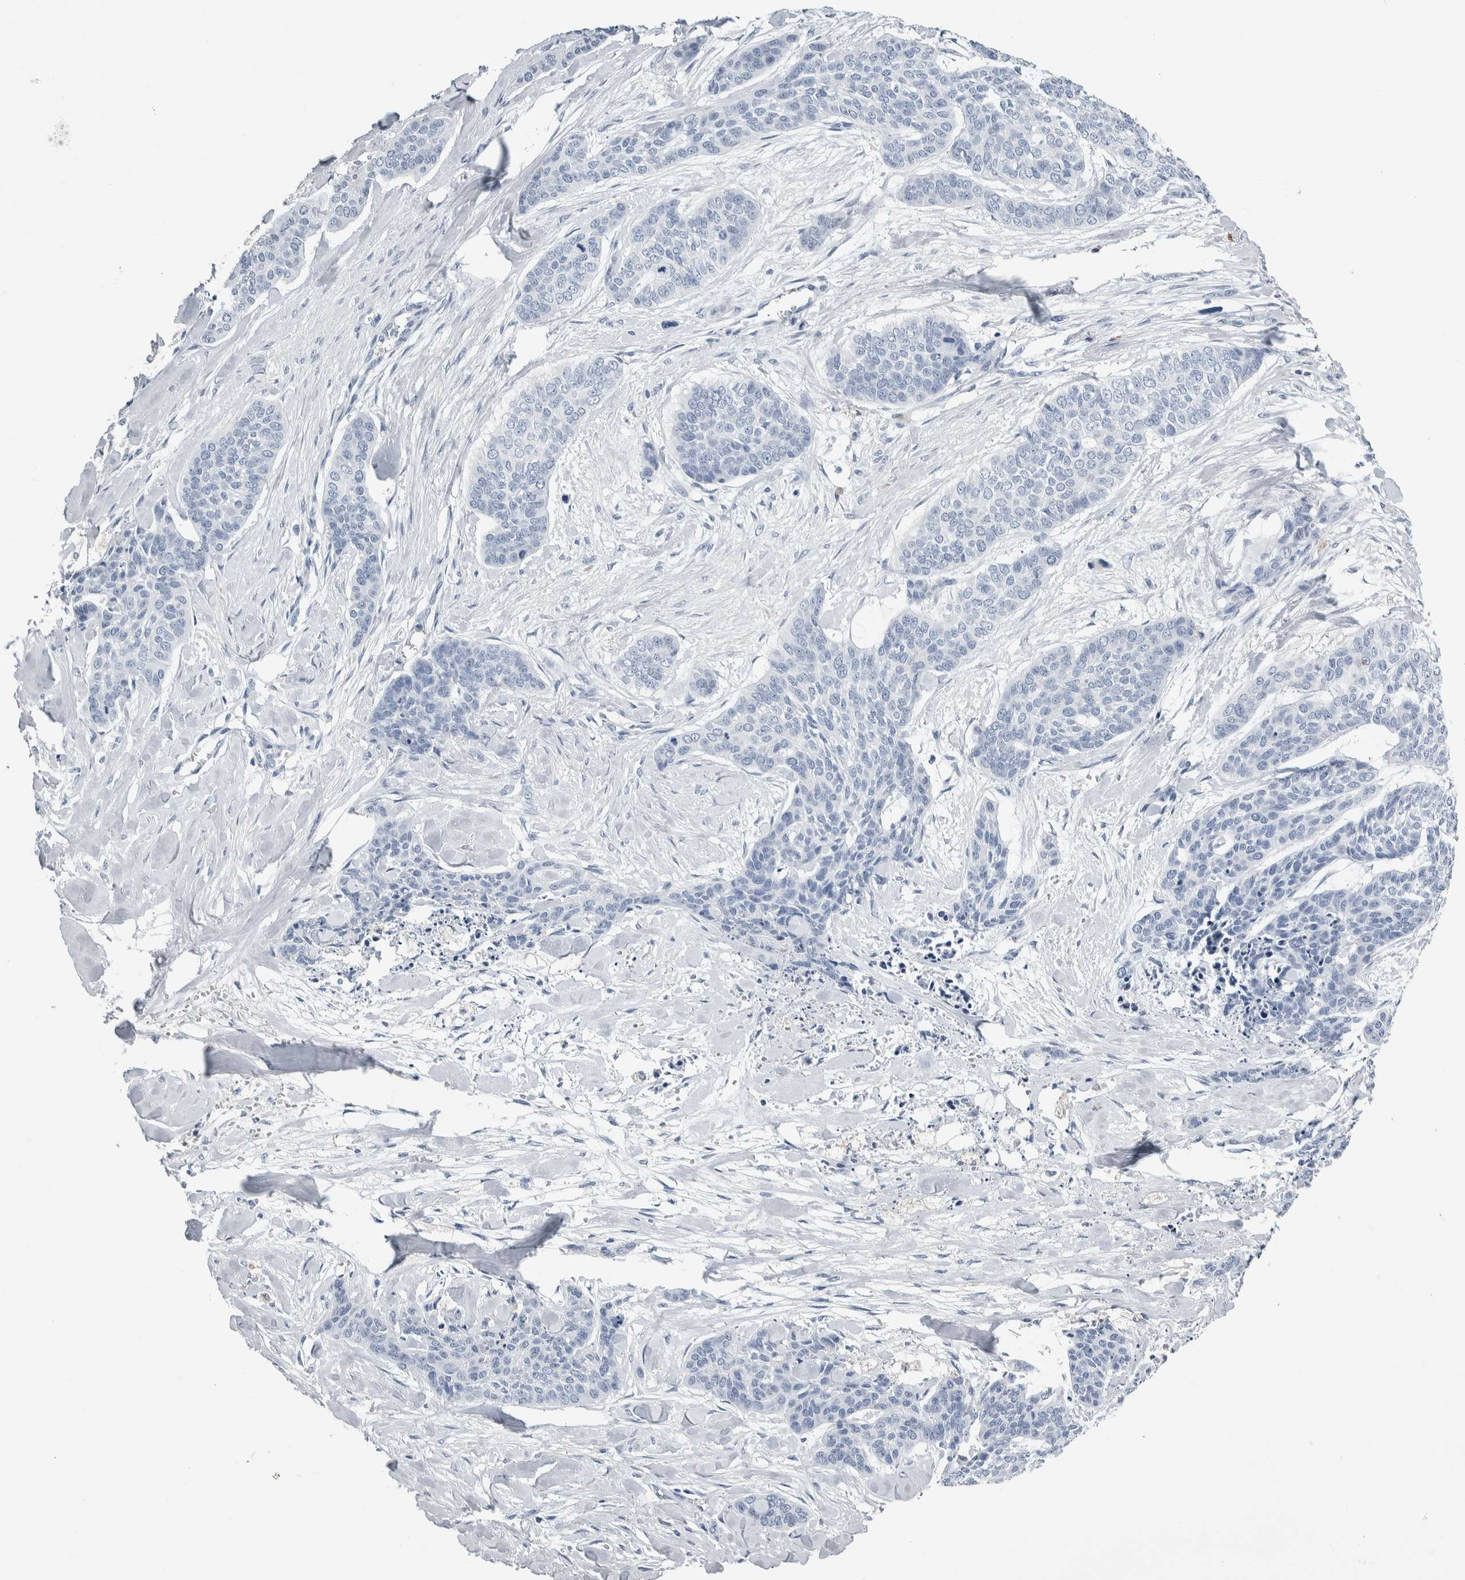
{"staining": {"intensity": "negative", "quantity": "none", "location": "none"}, "tissue": "skin cancer", "cell_type": "Tumor cells", "image_type": "cancer", "snomed": [{"axis": "morphology", "description": "Basal cell carcinoma"}, {"axis": "topography", "description": "Skin"}], "caption": "Basal cell carcinoma (skin) stained for a protein using immunohistochemistry (IHC) reveals no expression tumor cells.", "gene": "SKAP2", "patient": {"sex": "female", "age": 64}}